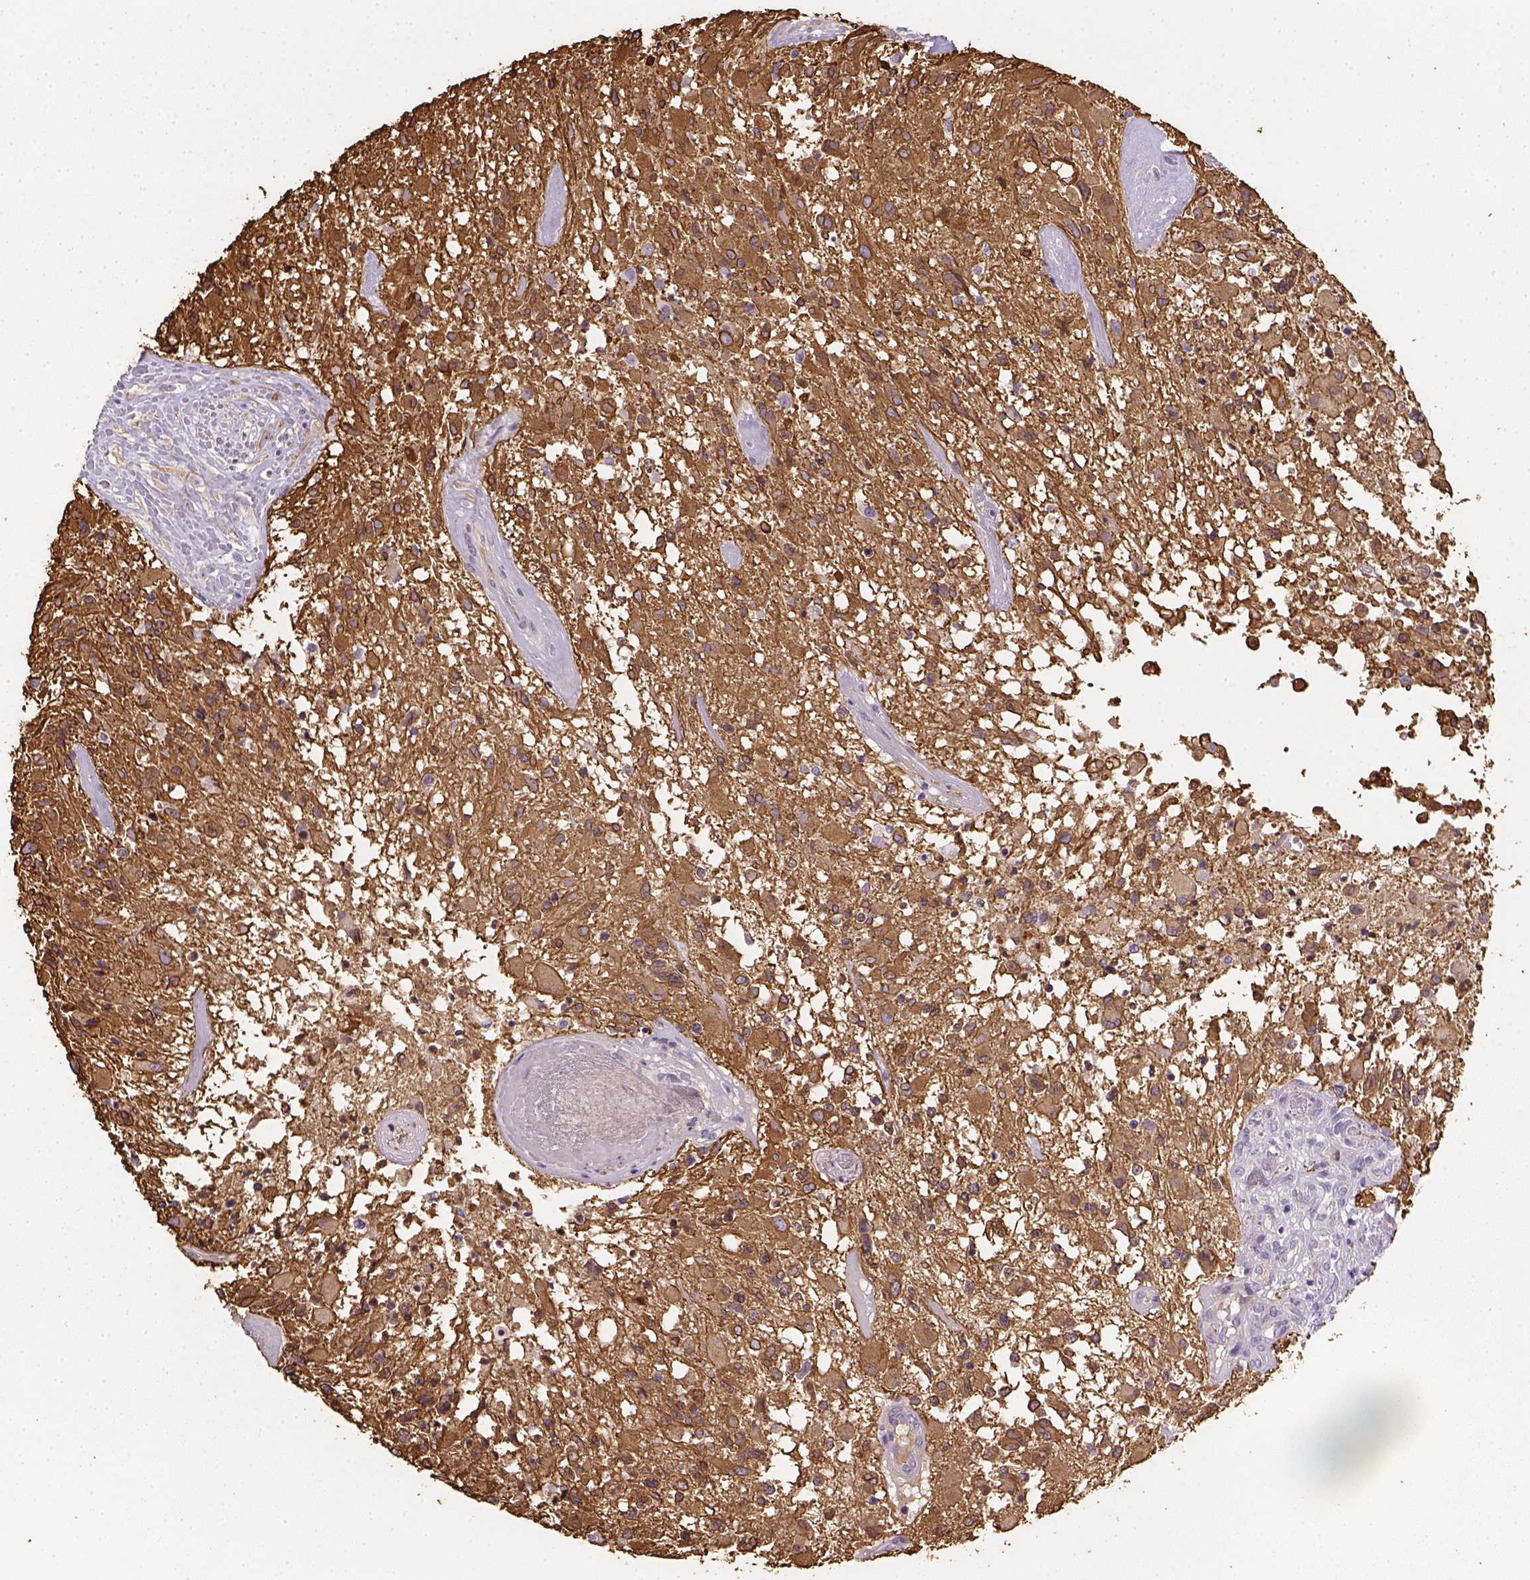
{"staining": {"intensity": "strong", "quantity": ">75%", "location": "cytoplasmic/membranous"}, "tissue": "glioma", "cell_type": "Tumor cells", "image_type": "cancer", "snomed": [{"axis": "morphology", "description": "Glioma, malignant, High grade"}, {"axis": "topography", "description": "Brain"}], "caption": "Strong cytoplasmic/membranous expression is appreciated in approximately >75% of tumor cells in high-grade glioma (malignant). (Brightfield microscopy of DAB IHC at high magnification).", "gene": "CACNB1", "patient": {"sex": "female", "age": 63}}